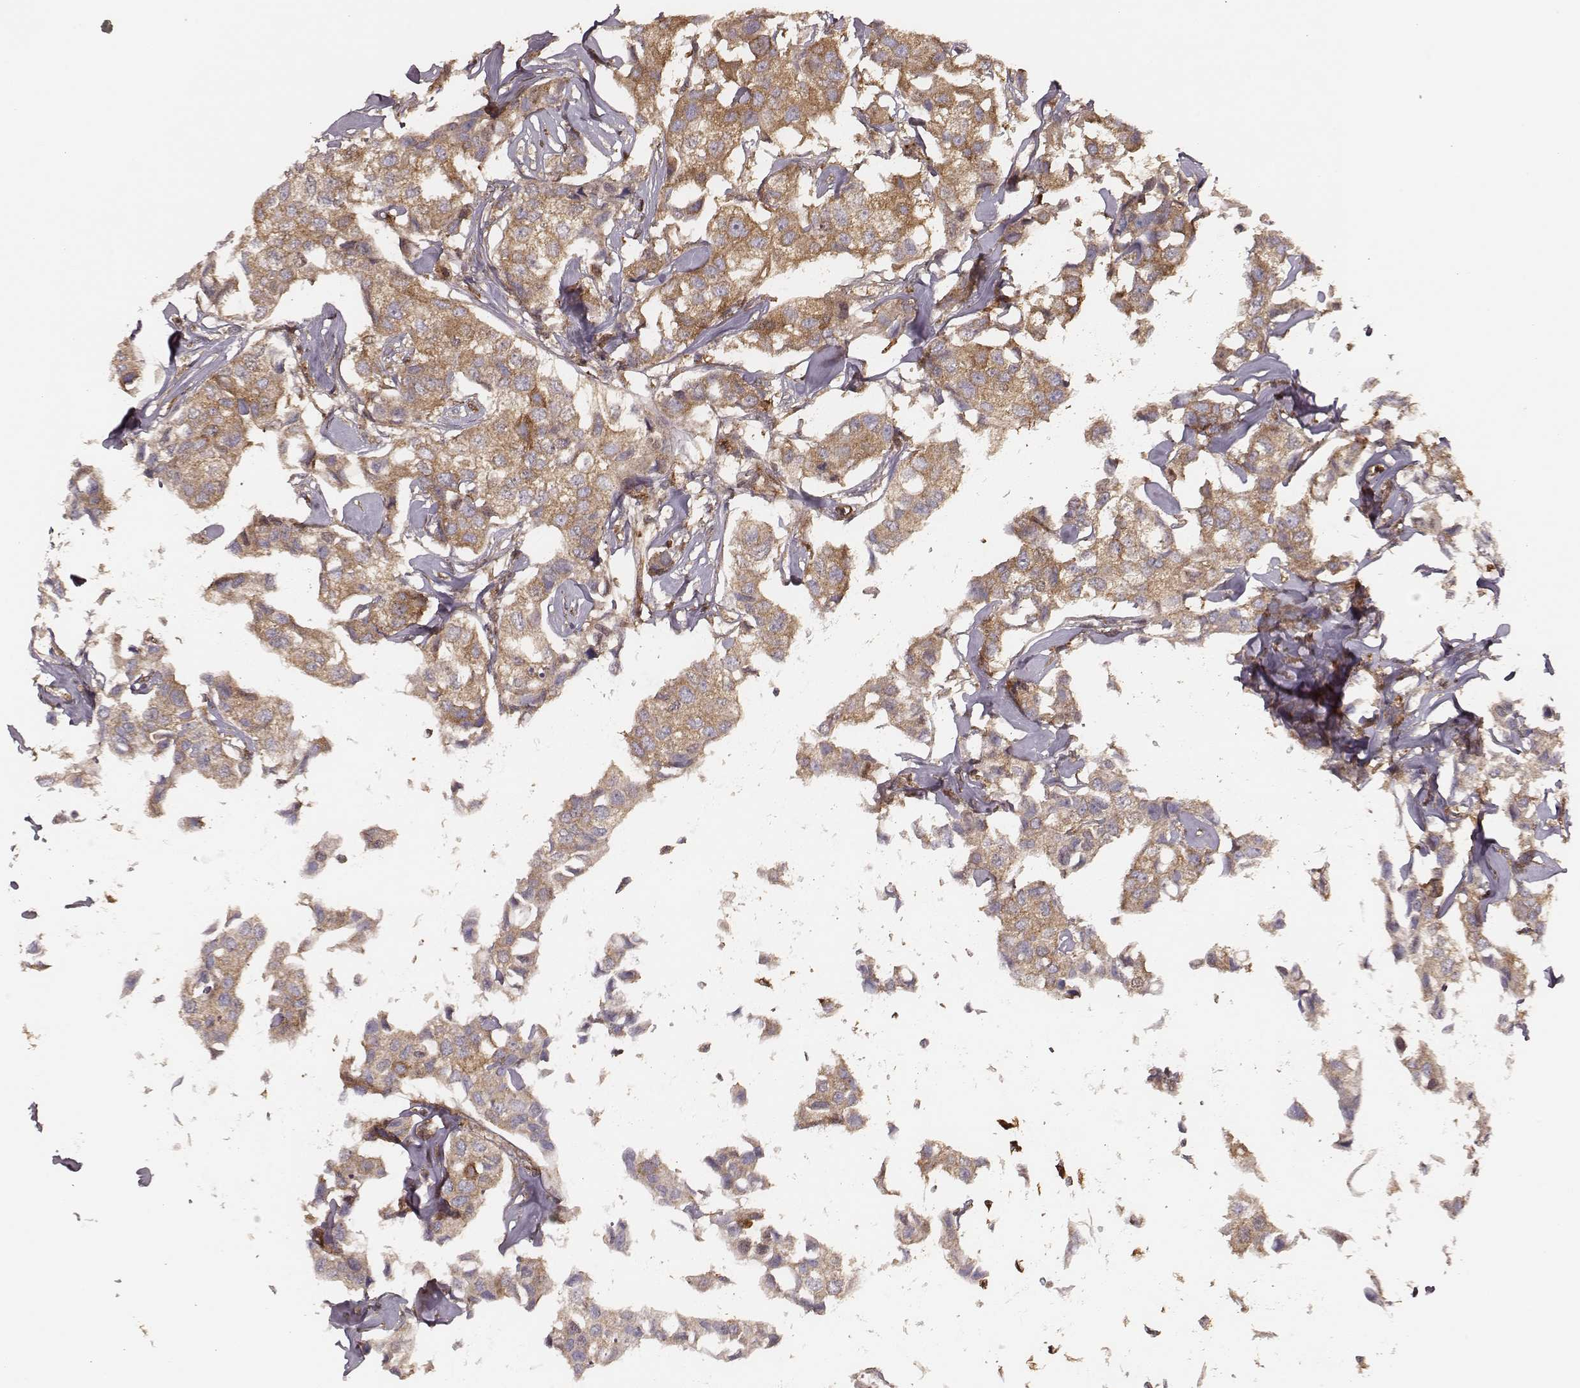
{"staining": {"intensity": "moderate", "quantity": ">75%", "location": "cytoplasmic/membranous"}, "tissue": "breast cancer", "cell_type": "Tumor cells", "image_type": "cancer", "snomed": [{"axis": "morphology", "description": "Duct carcinoma"}, {"axis": "topography", "description": "Breast"}], "caption": "The micrograph exhibits a brown stain indicating the presence of a protein in the cytoplasmic/membranous of tumor cells in intraductal carcinoma (breast). (DAB IHC, brown staining for protein, blue staining for nuclei).", "gene": "CARS1", "patient": {"sex": "female", "age": 80}}